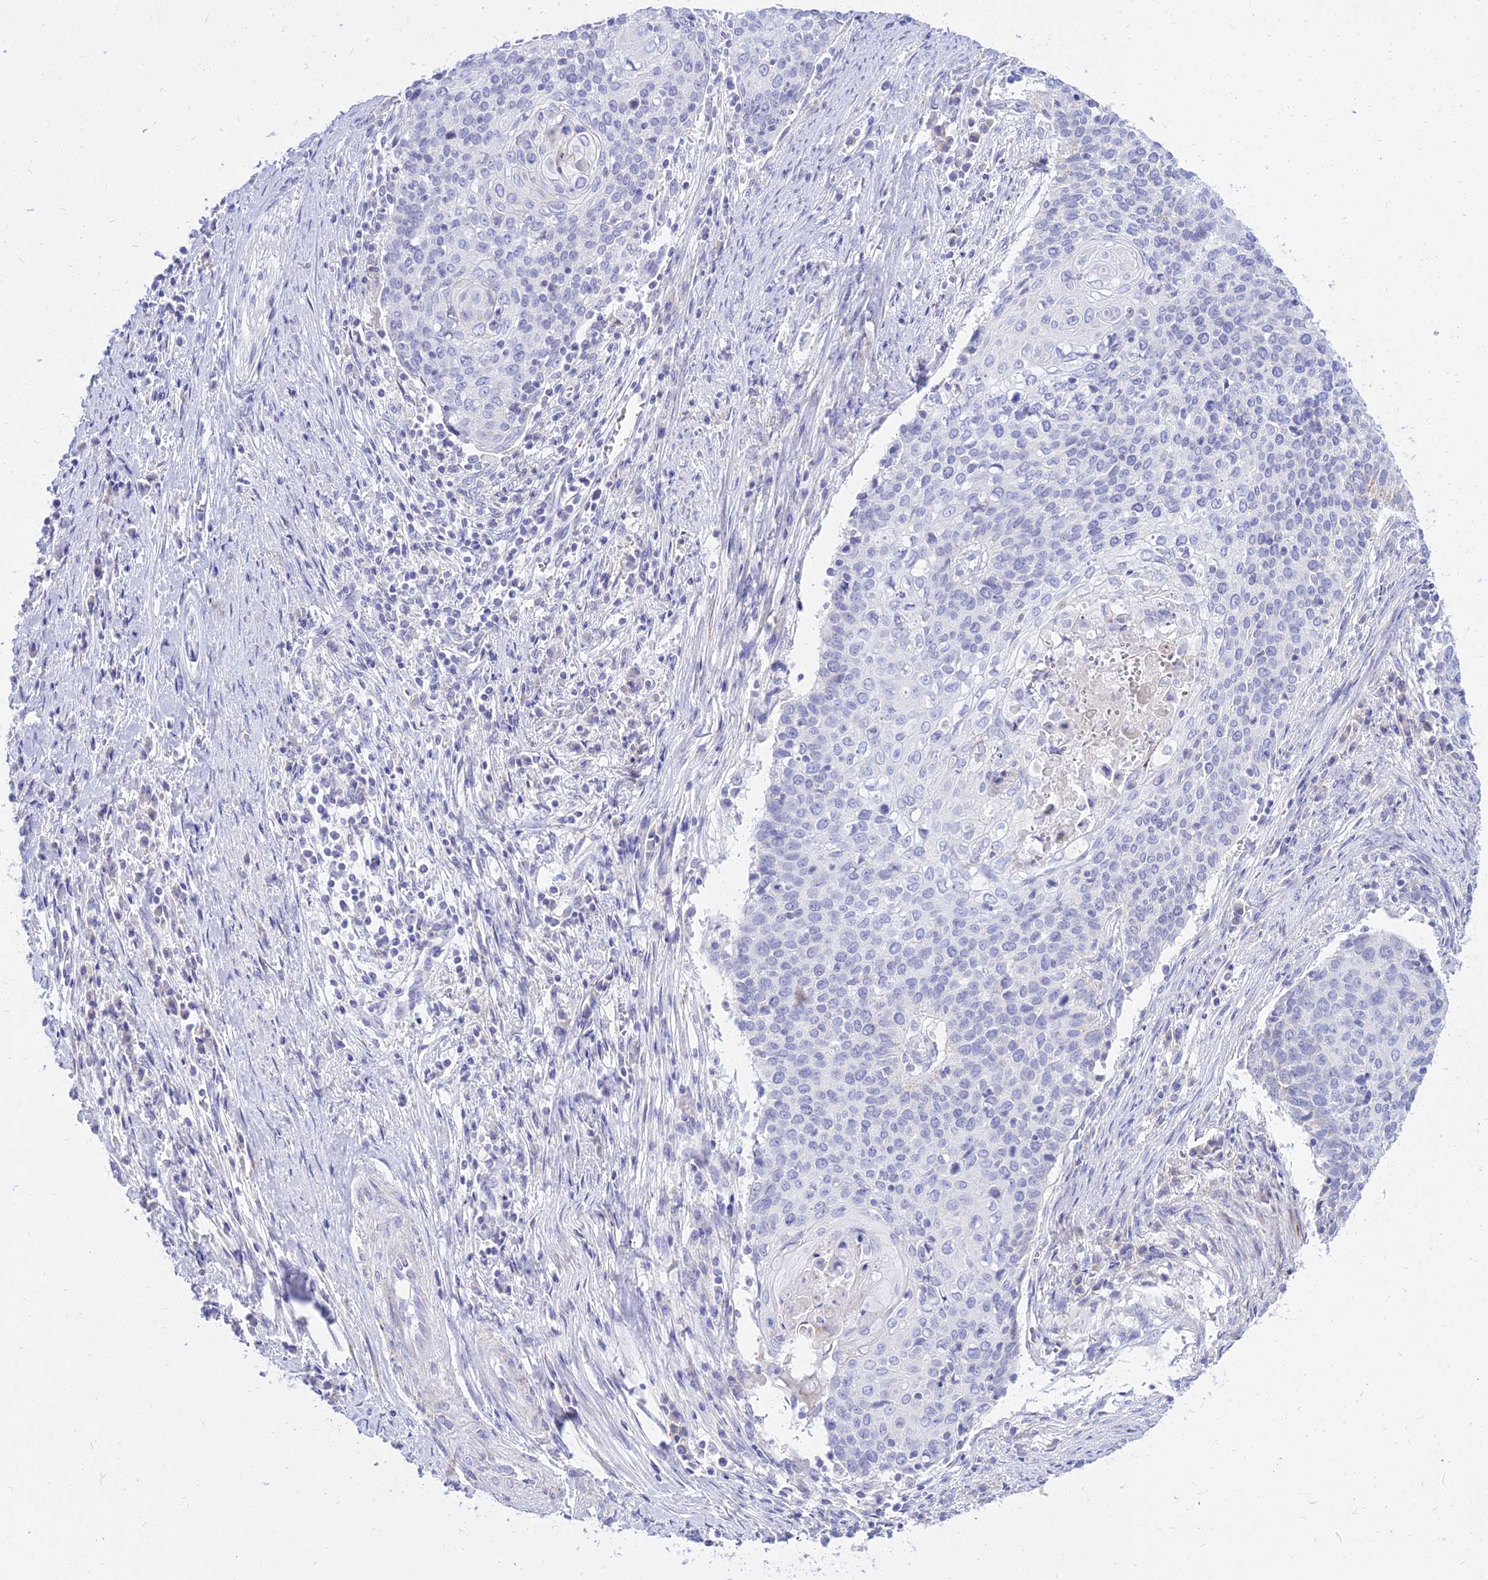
{"staining": {"intensity": "negative", "quantity": "none", "location": "none"}, "tissue": "cervical cancer", "cell_type": "Tumor cells", "image_type": "cancer", "snomed": [{"axis": "morphology", "description": "Squamous cell carcinoma, NOS"}, {"axis": "topography", "description": "Cervix"}], "caption": "Human cervical cancer stained for a protein using immunohistochemistry reveals no expression in tumor cells.", "gene": "PKN3", "patient": {"sex": "female", "age": 39}}